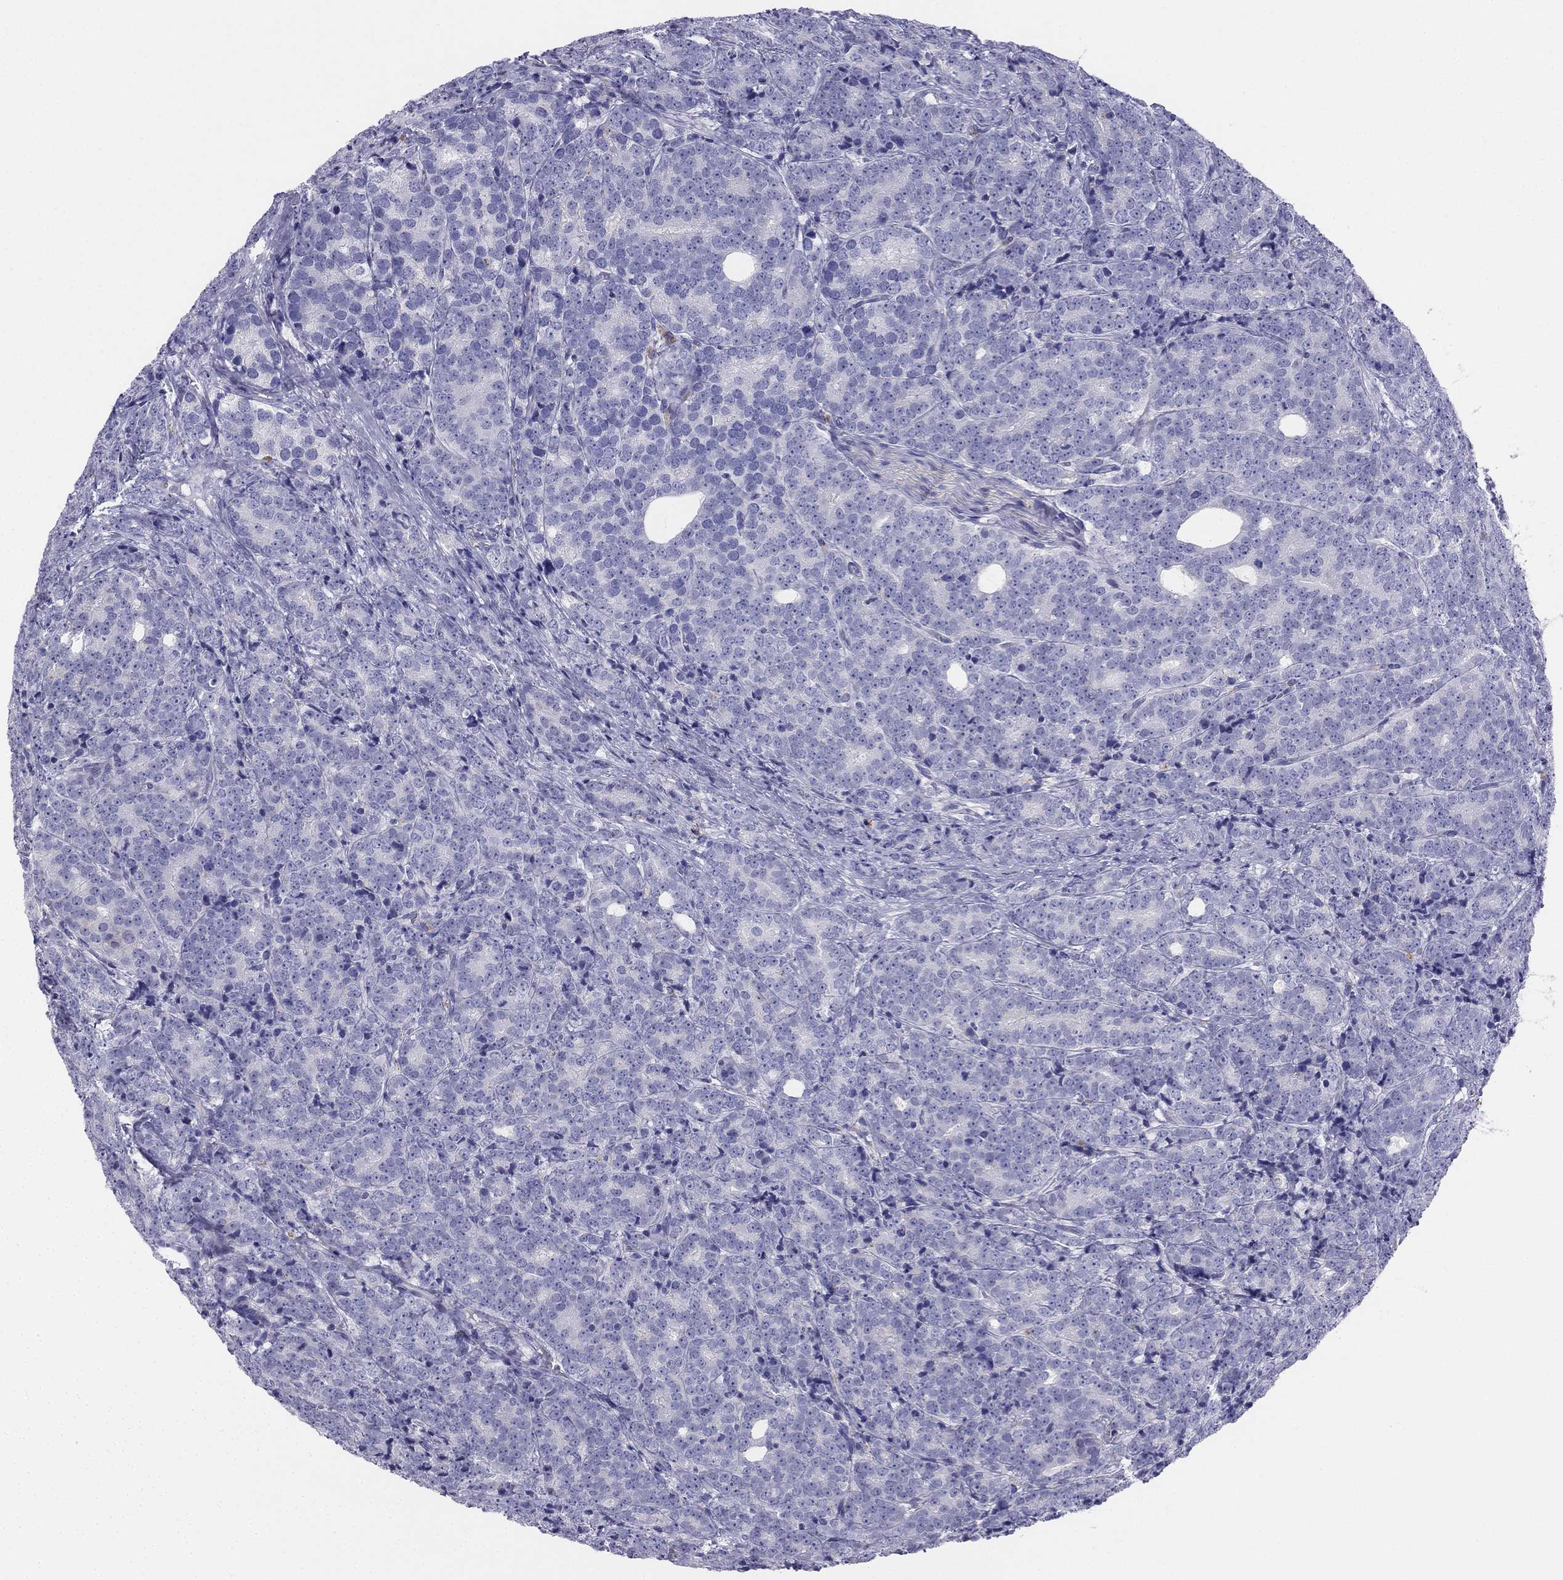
{"staining": {"intensity": "negative", "quantity": "none", "location": "none"}, "tissue": "prostate cancer", "cell_type": "Tumor cells", "image_type": "cancer", "snomed": [{"axis": "morphology", "description": "Adenocarcinoma, NOS"}, {"axis": "topography", "description": "Prostate"}], "caption": "High magnification brightfield microscopy of adenocarcinoma (prostate) stained with DAB (brown) and counterstained with hematoxylin (blue): tumor cells show no significant staining.", "gene": "ALOXE3", "patient": {"sex": "male", "age": 71}}